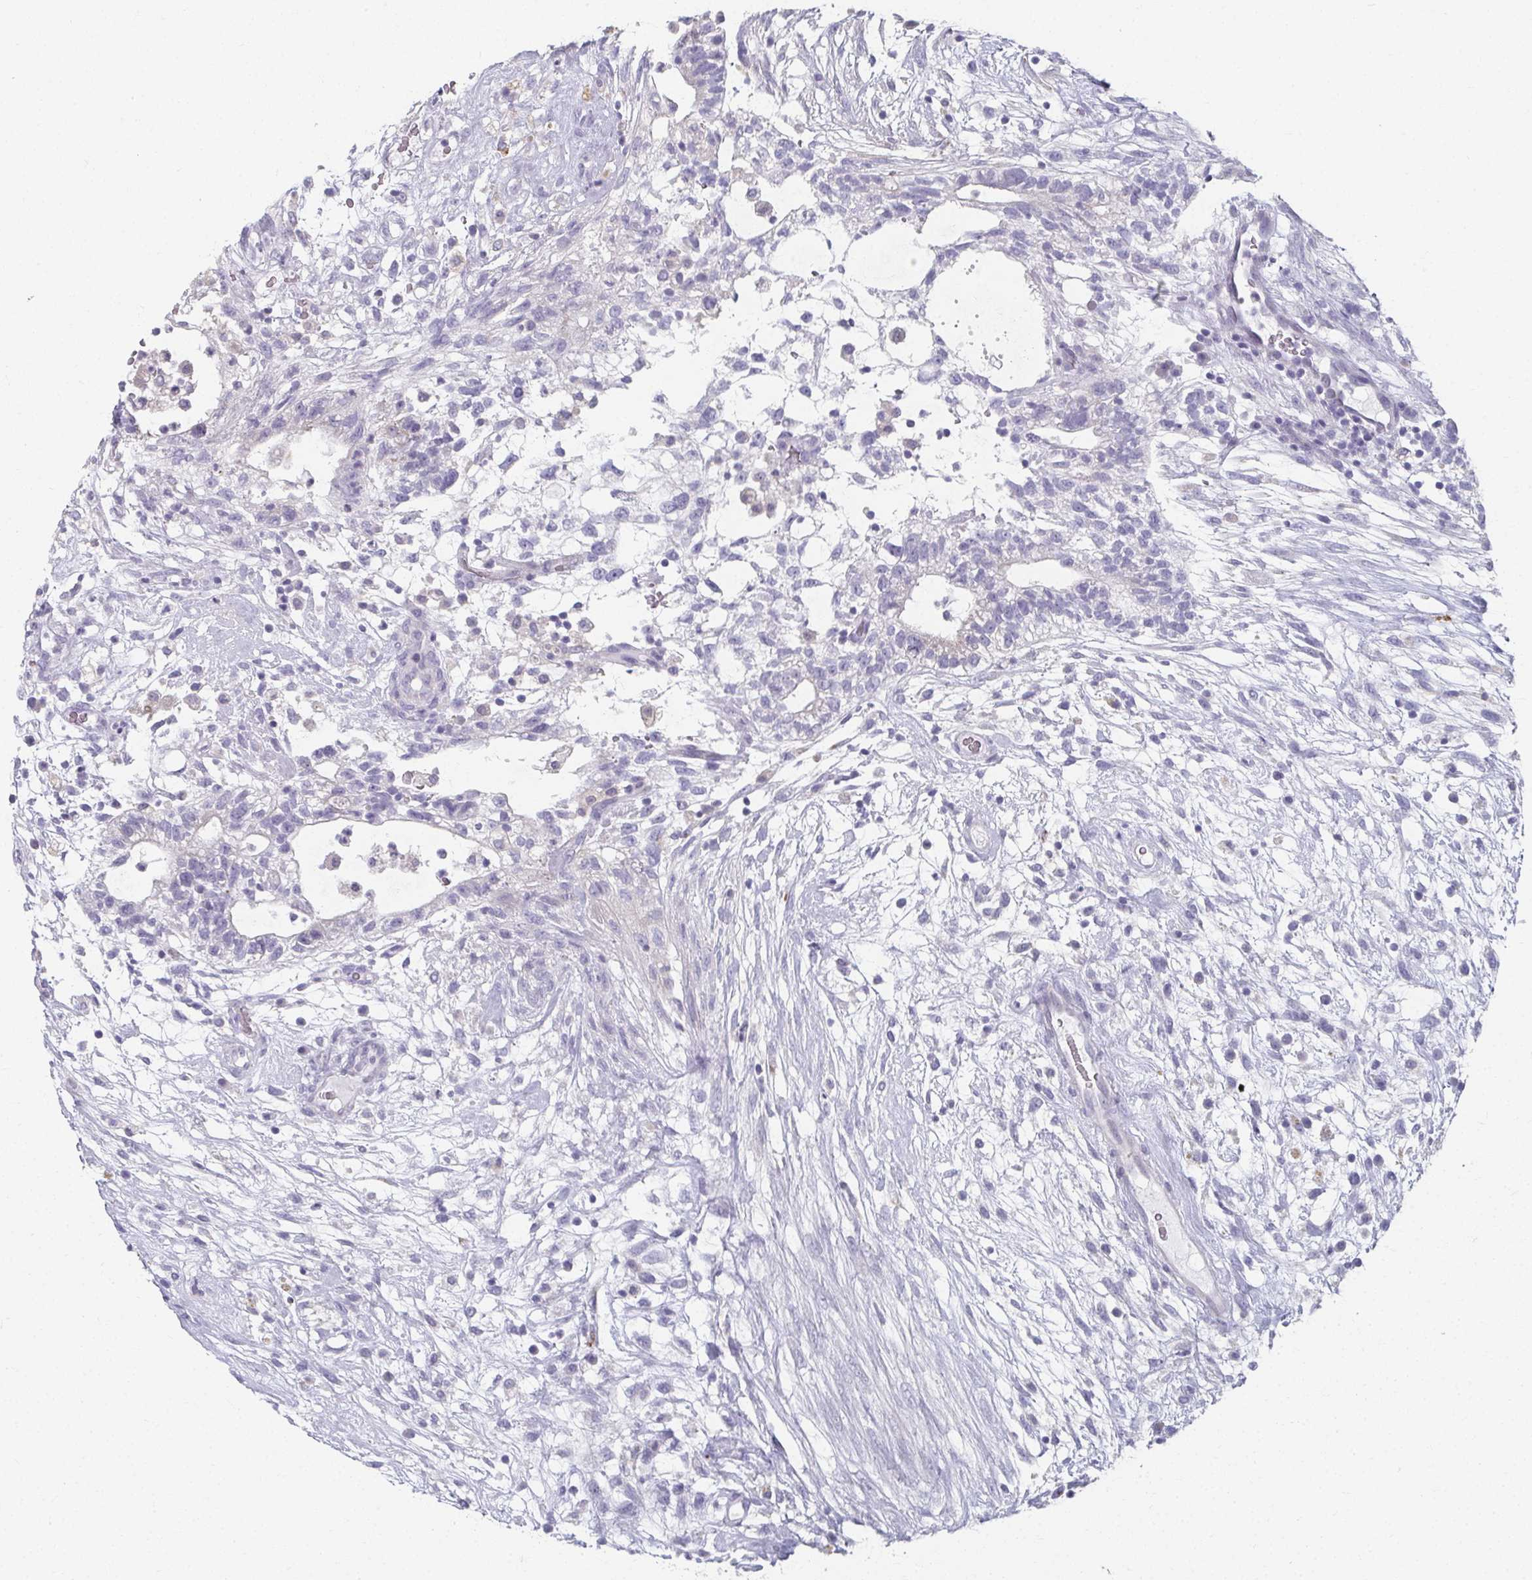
{"staining": {"intensity": "negative", "quantity": "none", "location": "none"}, "tissue": "testis cancer", "cell_type": "Tumor cells", "image_type": "cancer", "snomed": [{"axis": "morphology", "description": "Carcinoma, Embryonal, NOS"}, {"axis": "topography", "description": "Testis"}], "caption": "This is an immunohistochemistry image of embryonal carcinoma (testis). There is no expression in tumor cells.", "gene": "CAMKV", "patient": {"sex": "male", "age": 32}}